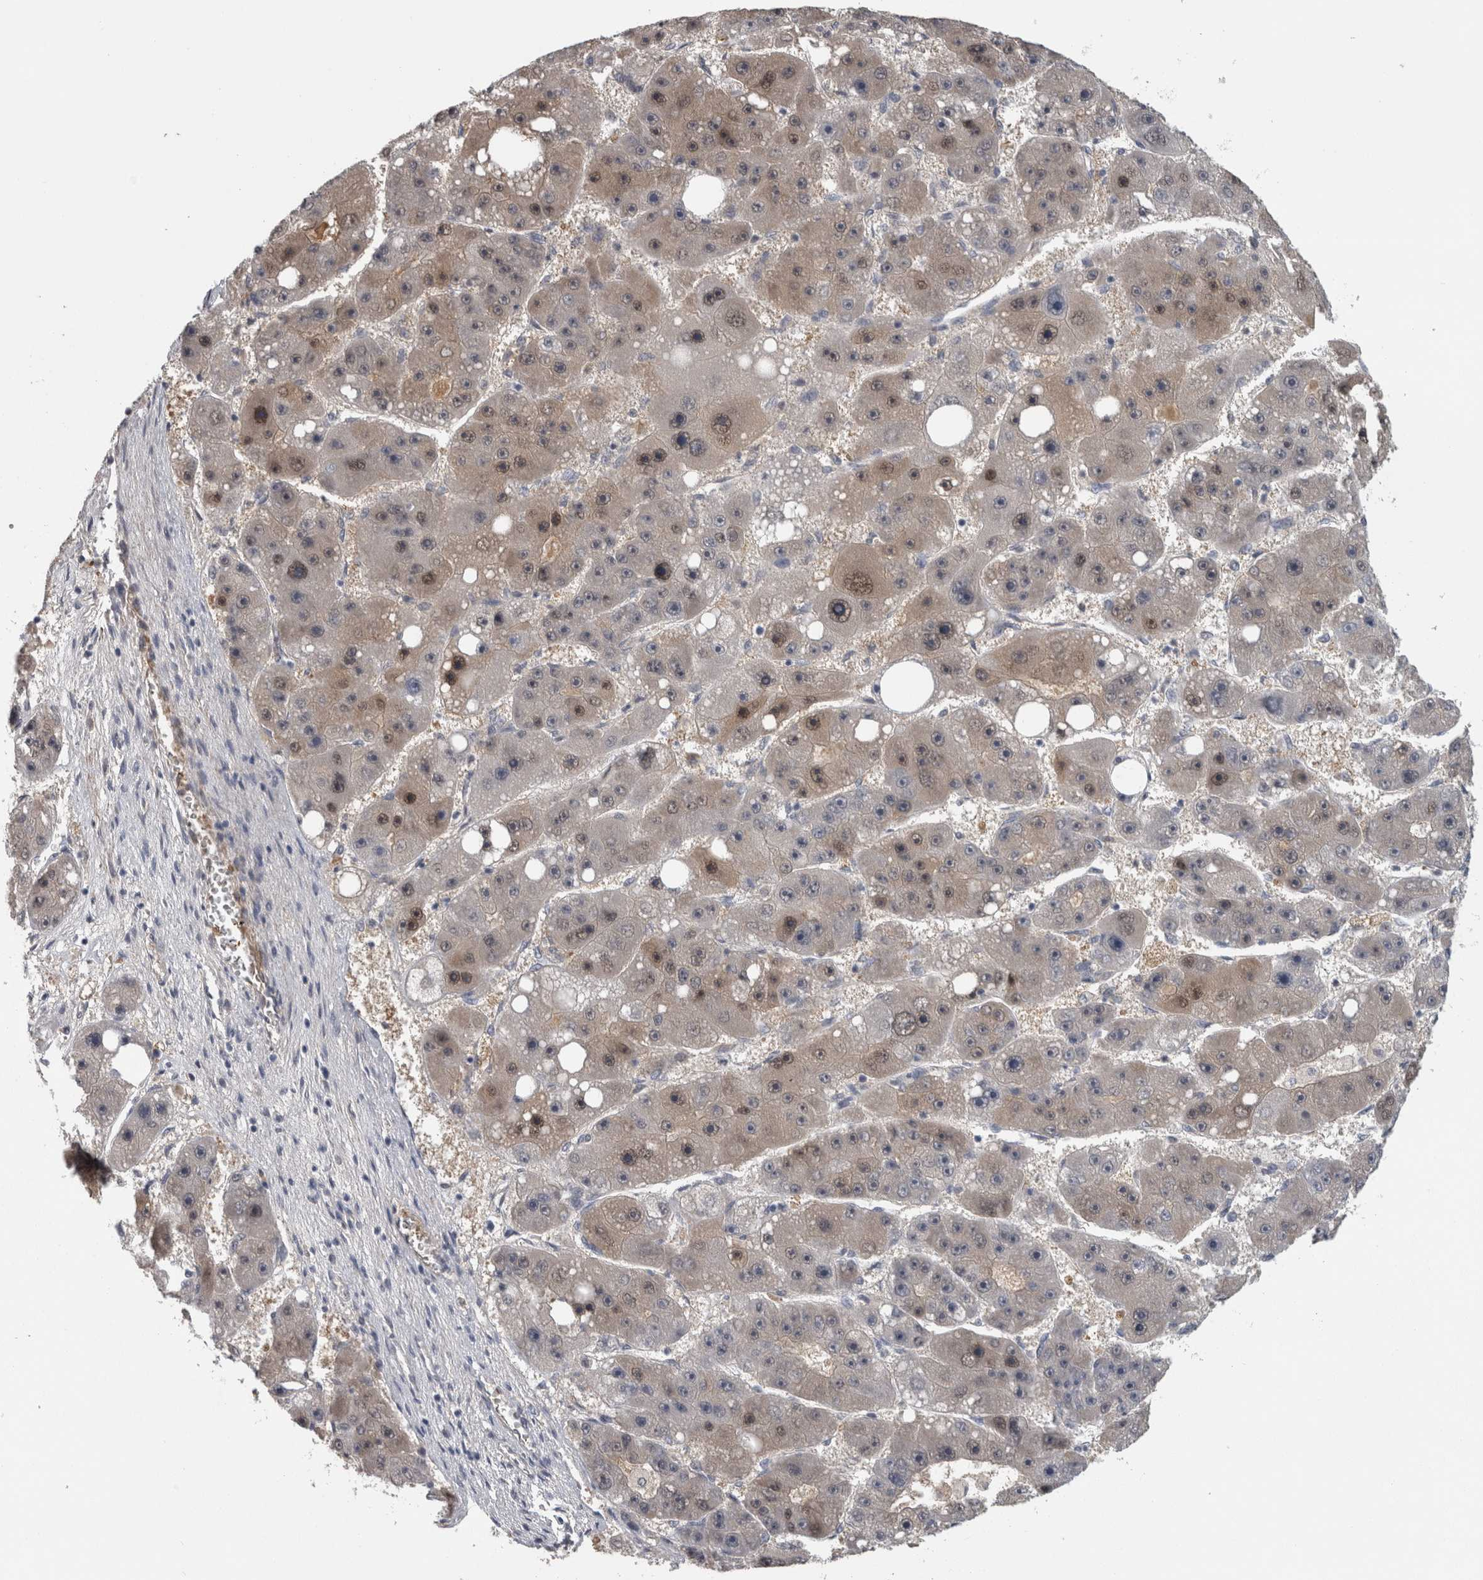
{"staining": {"intensity": "weak", "quantity": "25%-75%", "location": "cytoplasmic/membranous,nuclear"}, "tissue": "liver cancer", "cell_type": "Tumor cells", "image_type": "cancer", "snomed": [{"axis": "morphology", "description": "Carcinoma, Hepatocellular, NOS"}, {"axis": "topography", "description": "Liver"}], "caption": "Immunohistochemistry (IHC) (DAB (3,3'-diaminobenzidine)) staining of hepatocellular carcinoma (liver) reveals weak cytoplasmic/membranous and nuclear protein positivity in about 25%-75% of tumor cells.", "gene": "NAPRT", "patient": {"sex": "female", "age": 61}}